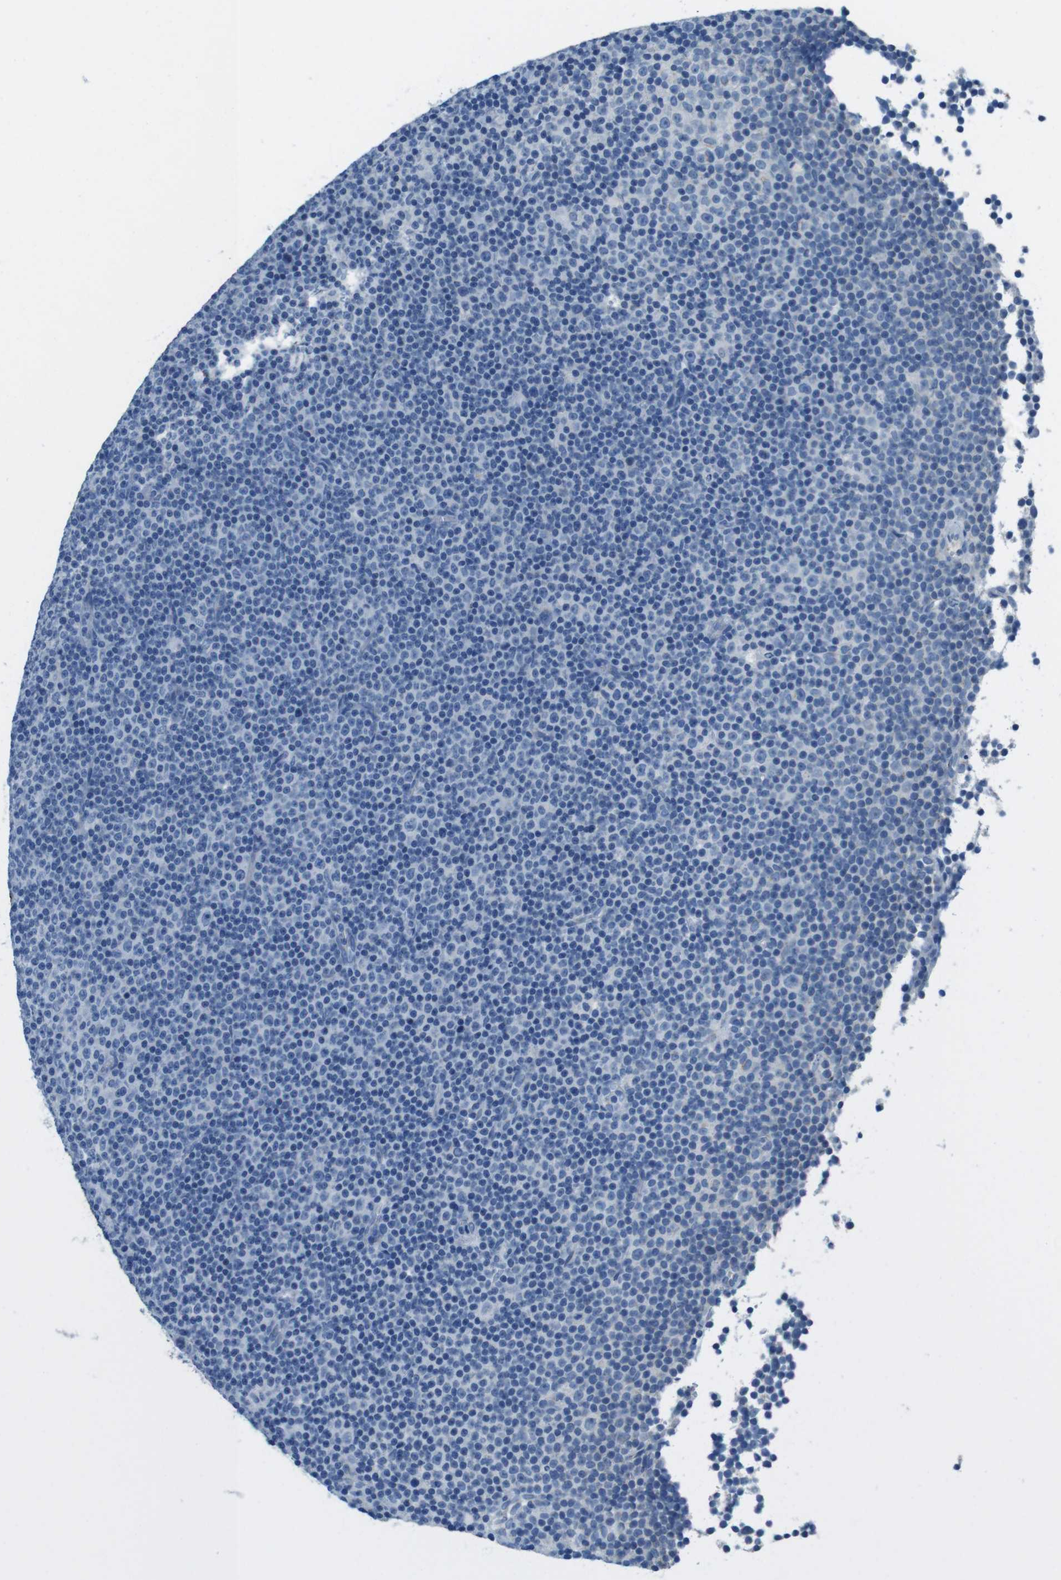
{"staining": {"intensity": "negative", "quantity": "none", "location": "none"}, "tissue": "lymphoma", "cell_type": "Tumor cells", "image_type": "cancer", "snomed": [{"axis": "morphology", "description": "Malignant lymphoma, non-Hodgkin's type, Low grade"}, {"axis": "topography", "description": "Lymph node"}], "caption": "This is an IHC photomicrograph of lymphoma. There is no expression in tumor cells.", "gene": "SLC35A3", "patient": {"sex": "female", "age": 67}}